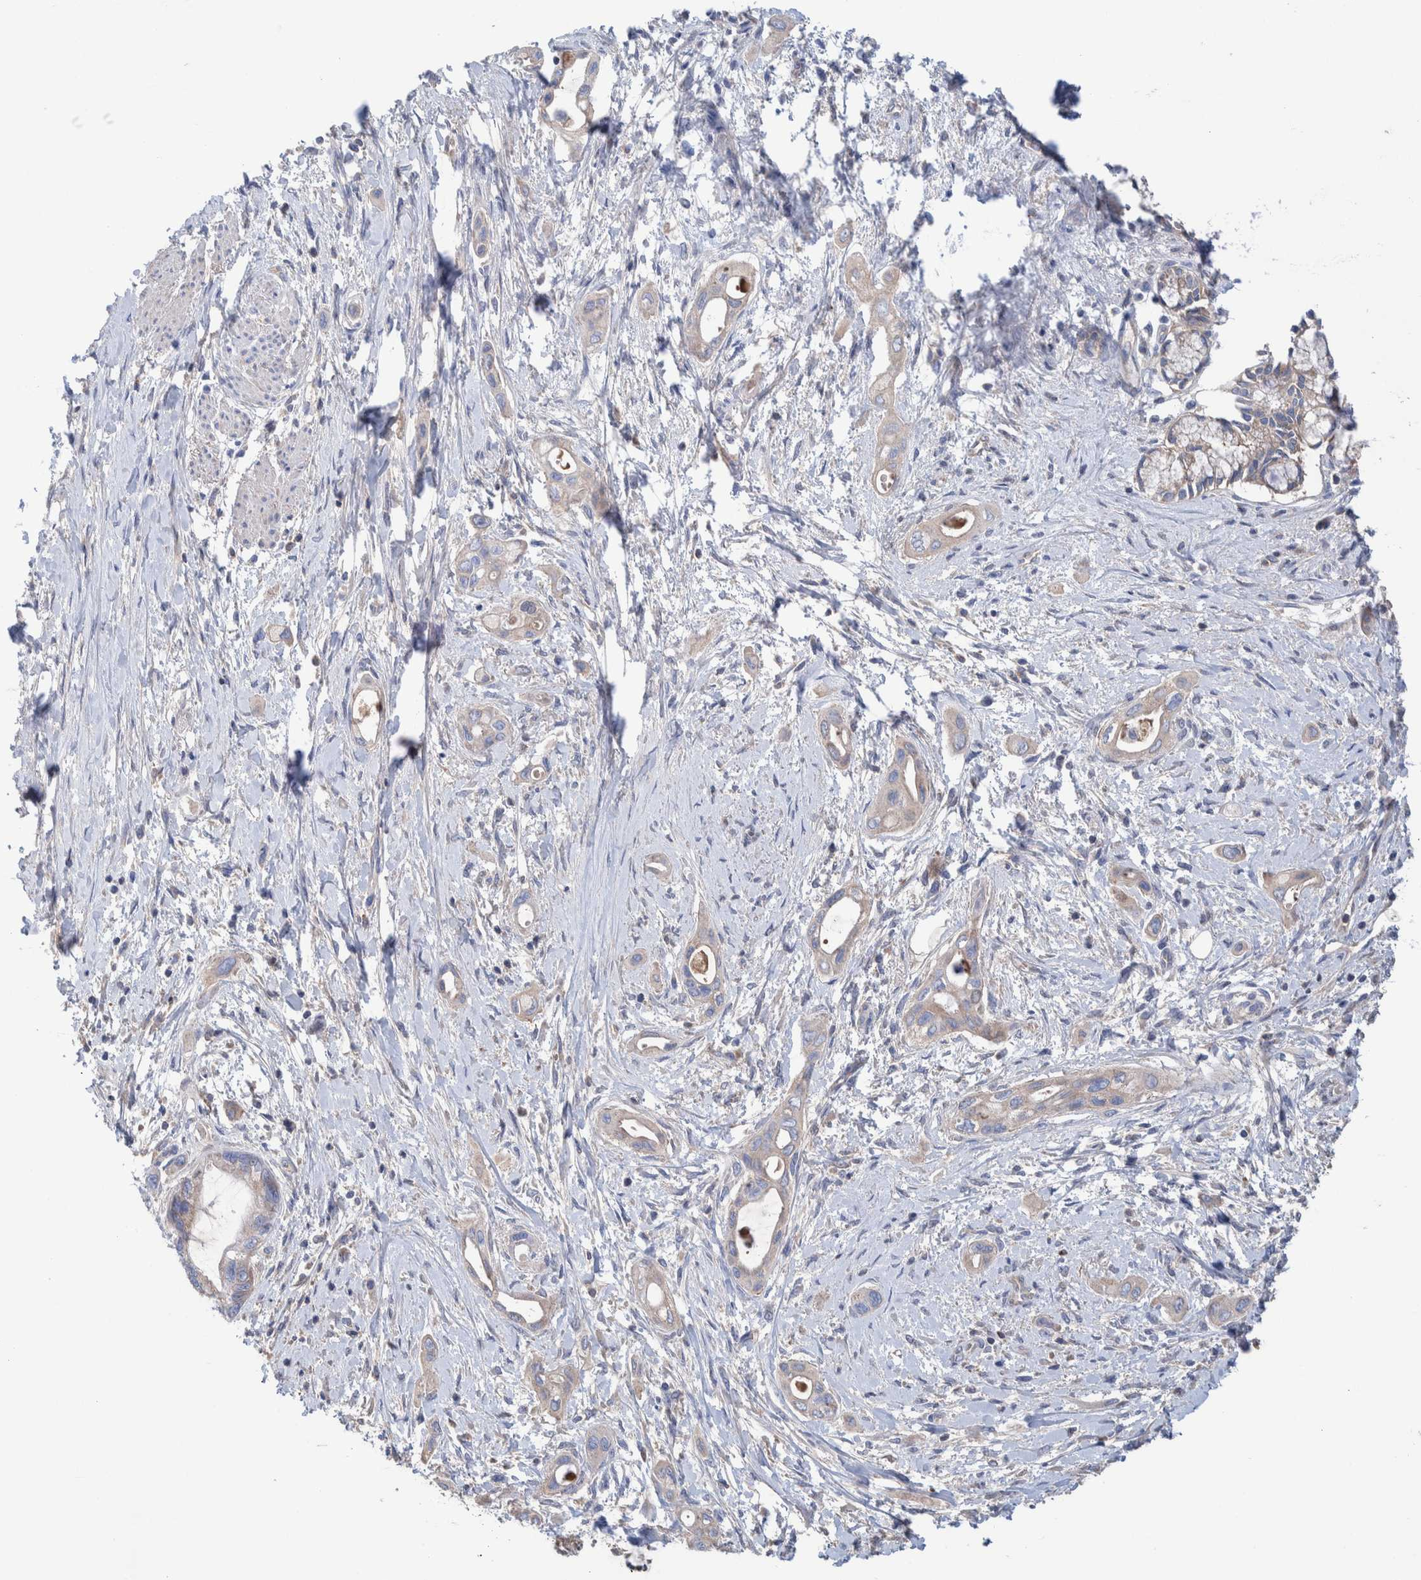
{"staining": {"intensity": "weak", "quantity": ">75%", "location": "cytoplasmic/membranous"}, "tissue": "pancreatic cancer", "cell_type": "Tumor cells", "image_type": "cancer", "snomed": [{"axis": "morphology", "description": "Adenocarcinoma, NOS"}, {"axis": "topography", "description": "Pancreas"}], "caption": "Immunohistochemistry (IHC) photomicrograph of neoplastic tissue: human pancreatic adenocarcinoma stained using IHC reveals low levels of weak protein expression localized specifically in the cytoplasmic/membranous of tumor cells, appearing as a cytoplasmic/membranous brown color.", "gene": "DECR1", "patient": {"sex": "male", "age": 59}}